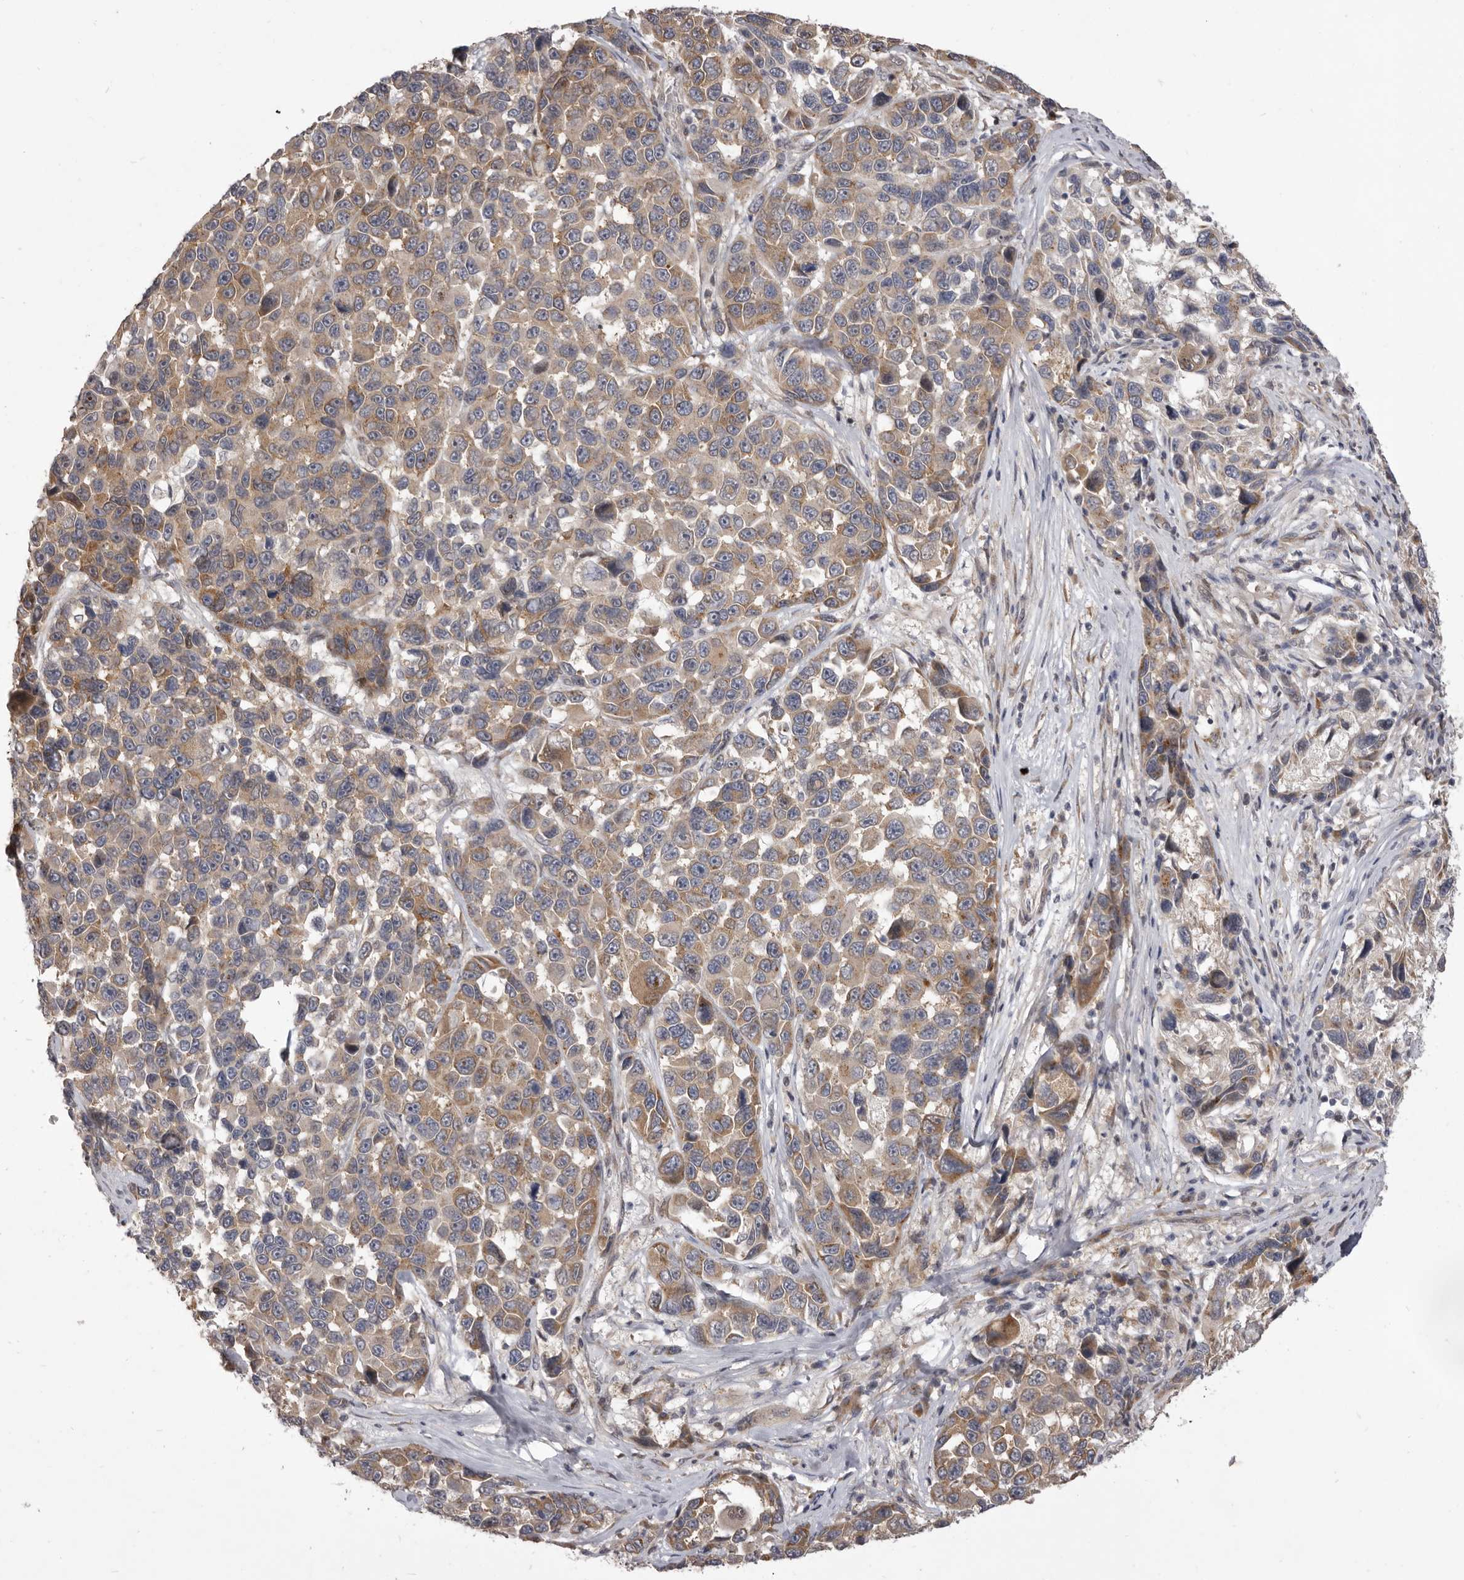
{"staining": {"intensity": "moderate", "quantity": ">75%", "location": "cytoplasmic/membranous"}, "tissue": "melanoma", "cell_type": "Tumor cells", "image_type": "cancer", "snomed": [{"axis": "morphology", "description": "Malignant melanoma, NOS"}, {"axis": "topography", "description": "Skin"}], "caption": "A micrograph of human malignant melanoma stained for a protein exhibits moderate cytoplasmic/membranous brown staining in tumor cells. The protein of interest is stained brown, and the nuclei are stained in blue (DAB IHC with brightfield microscopy, high magnification).", "gene": "TBC1D8B", "patient": {"sex": "male", "age": 53}}